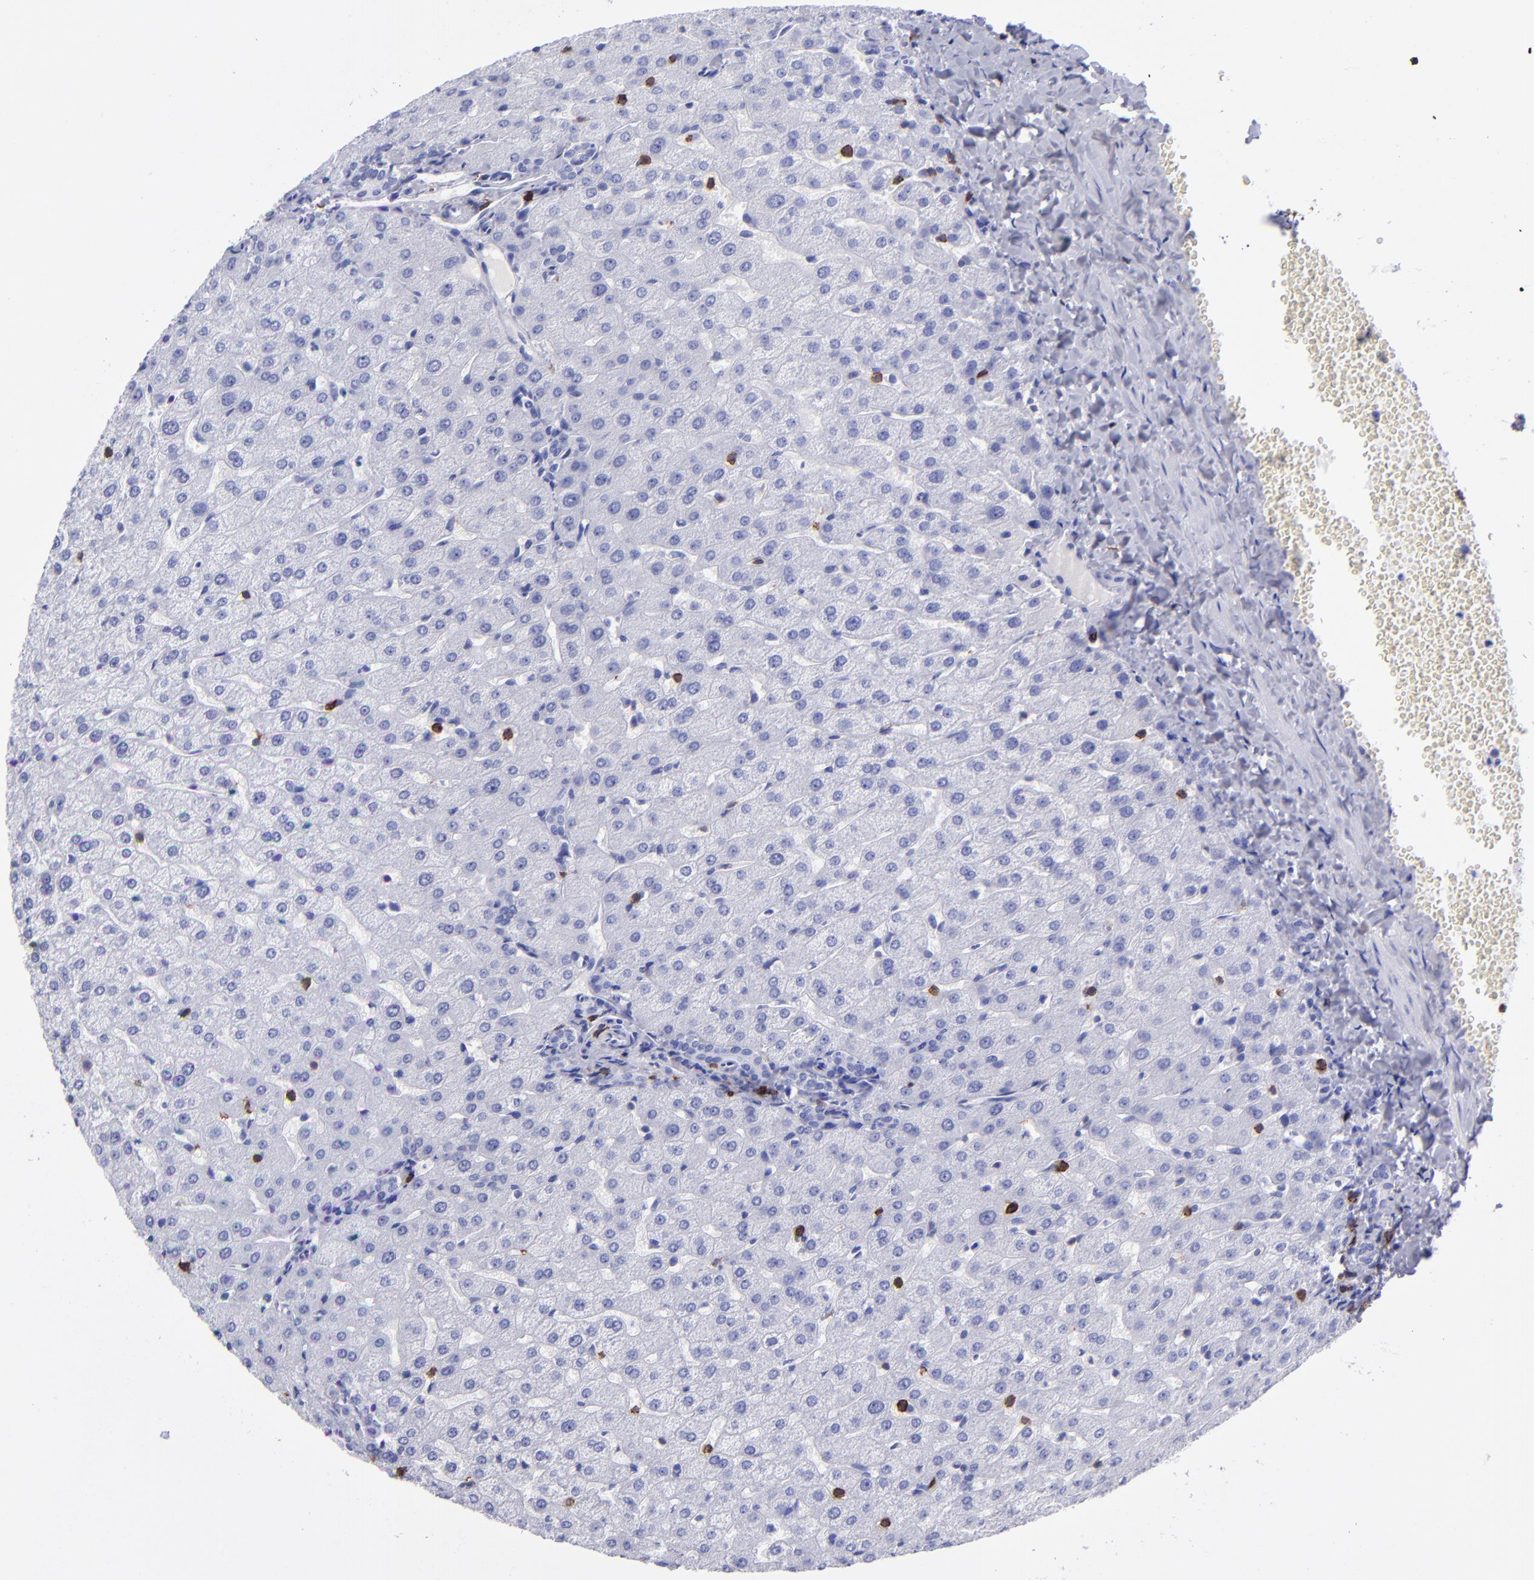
{"staining": {"intensity": "negative", "quantity": "none", "location": "none"}, "tissue": "liver", "cell_type": "Cholangiocytes", "image_type": "normal", "snomed": [{"axis": "morphology", "description": "Normal tissue, NOS"}, {"axis": "morphology", "description": "Fibrosis, NOS"}, {"axis": "topography", "description": "Liver"}], "caption": "DAB immunohistochemical staining of unremarkable liver exhibits no significant expression in cholangiocytes. (IHC, brightfield microscopy, high magnification).", "gene": "CD6", "patient": {"sex": "female", "age": 29}}